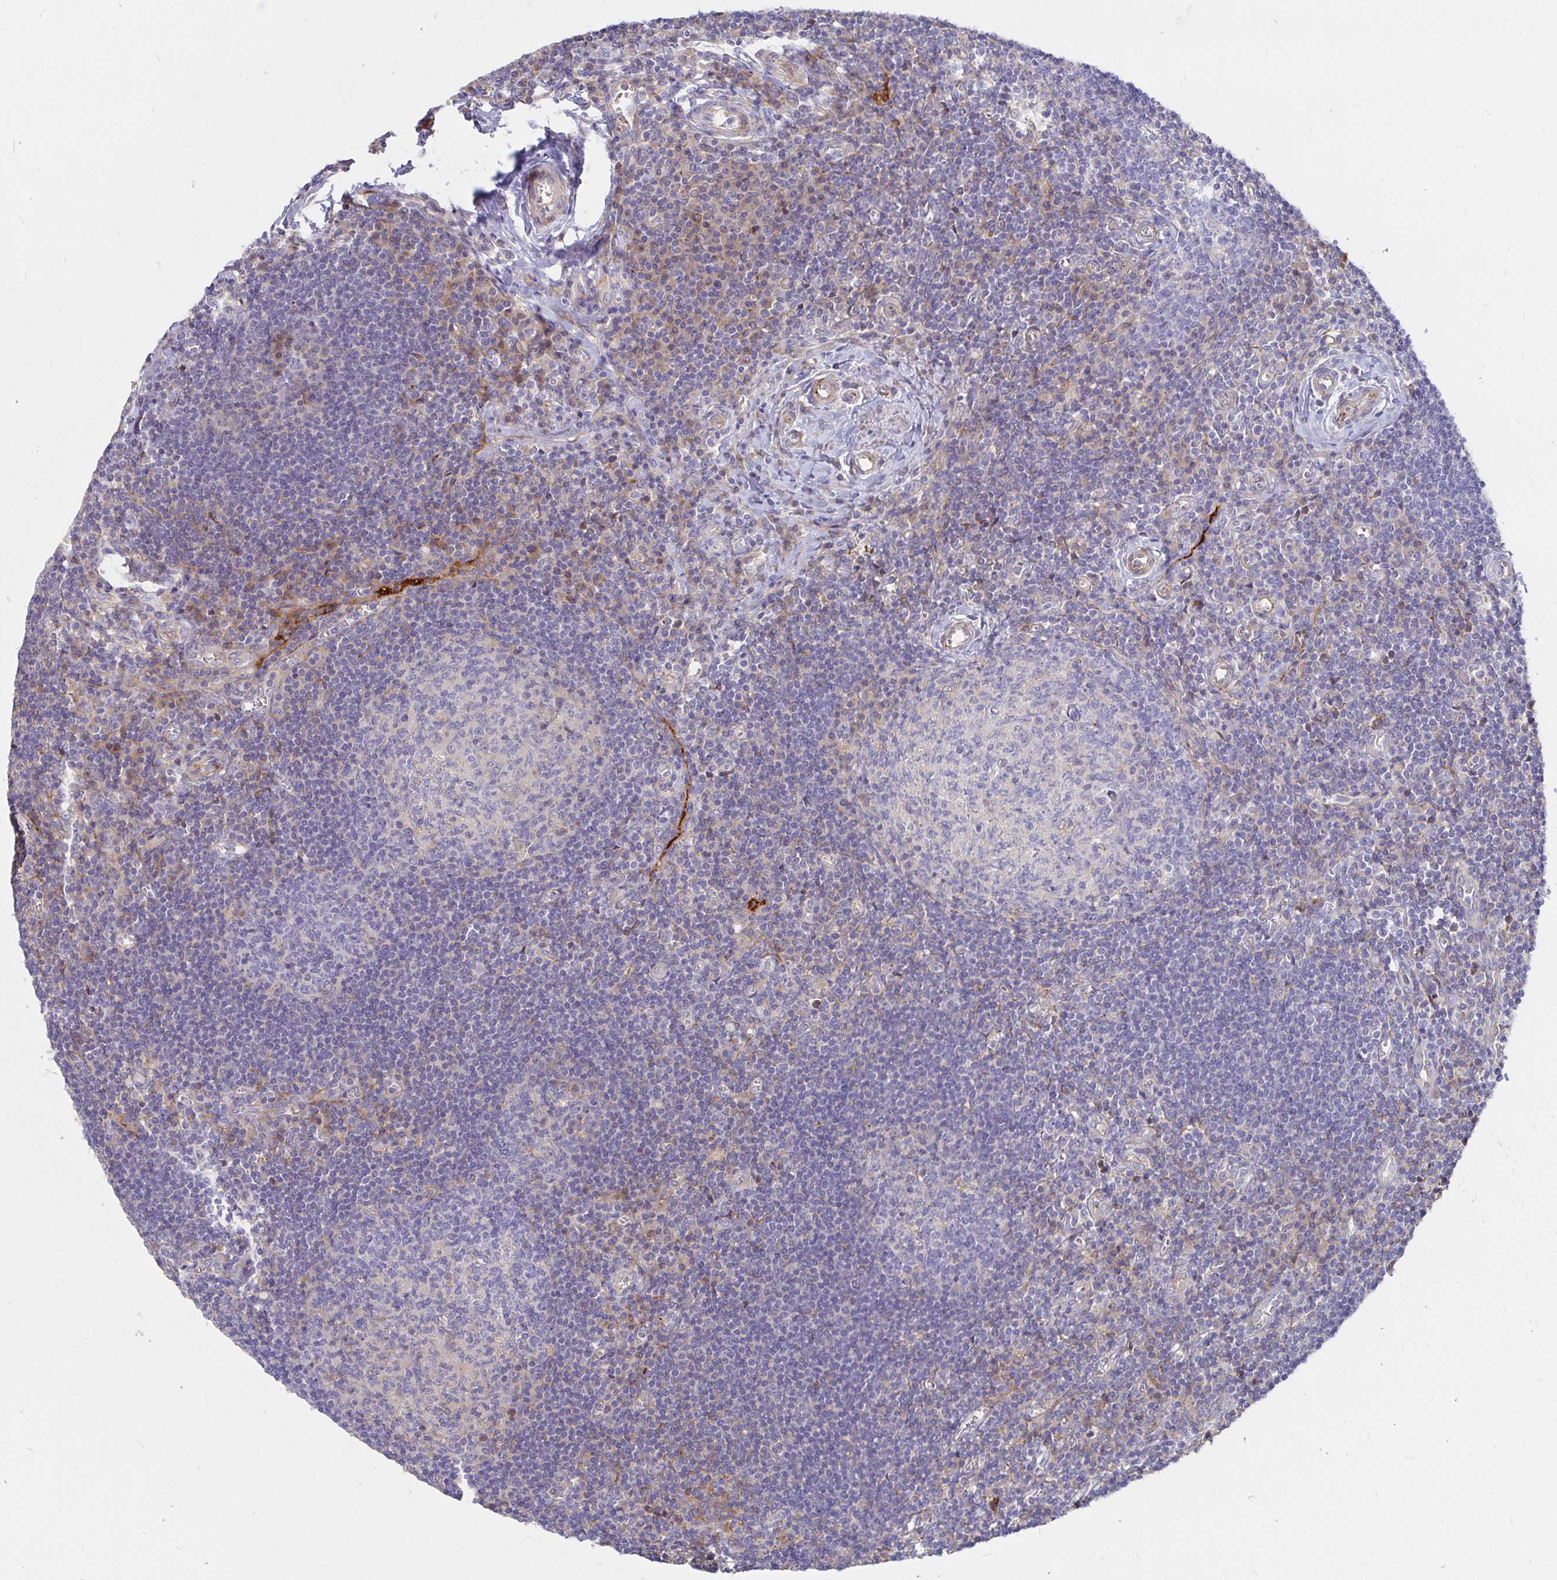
{"staining": {"intensity": "negative", "quantity": "none", "location": "none"}, "tissue": "lymph node", "cell_type": "Germinal center cells", "image_type": "normal", "snomed": [{"axis": "morphology", "description": "Normal tissue, NOS"}, {"axis": "topography", "description": "Lymph node"}], "caption": "Immunohistochemistry of unremarkable lymph node shows no staining in germinal center cells.", "gene": "KCTD19", "patient": {"sex": "male", "age": 67}}